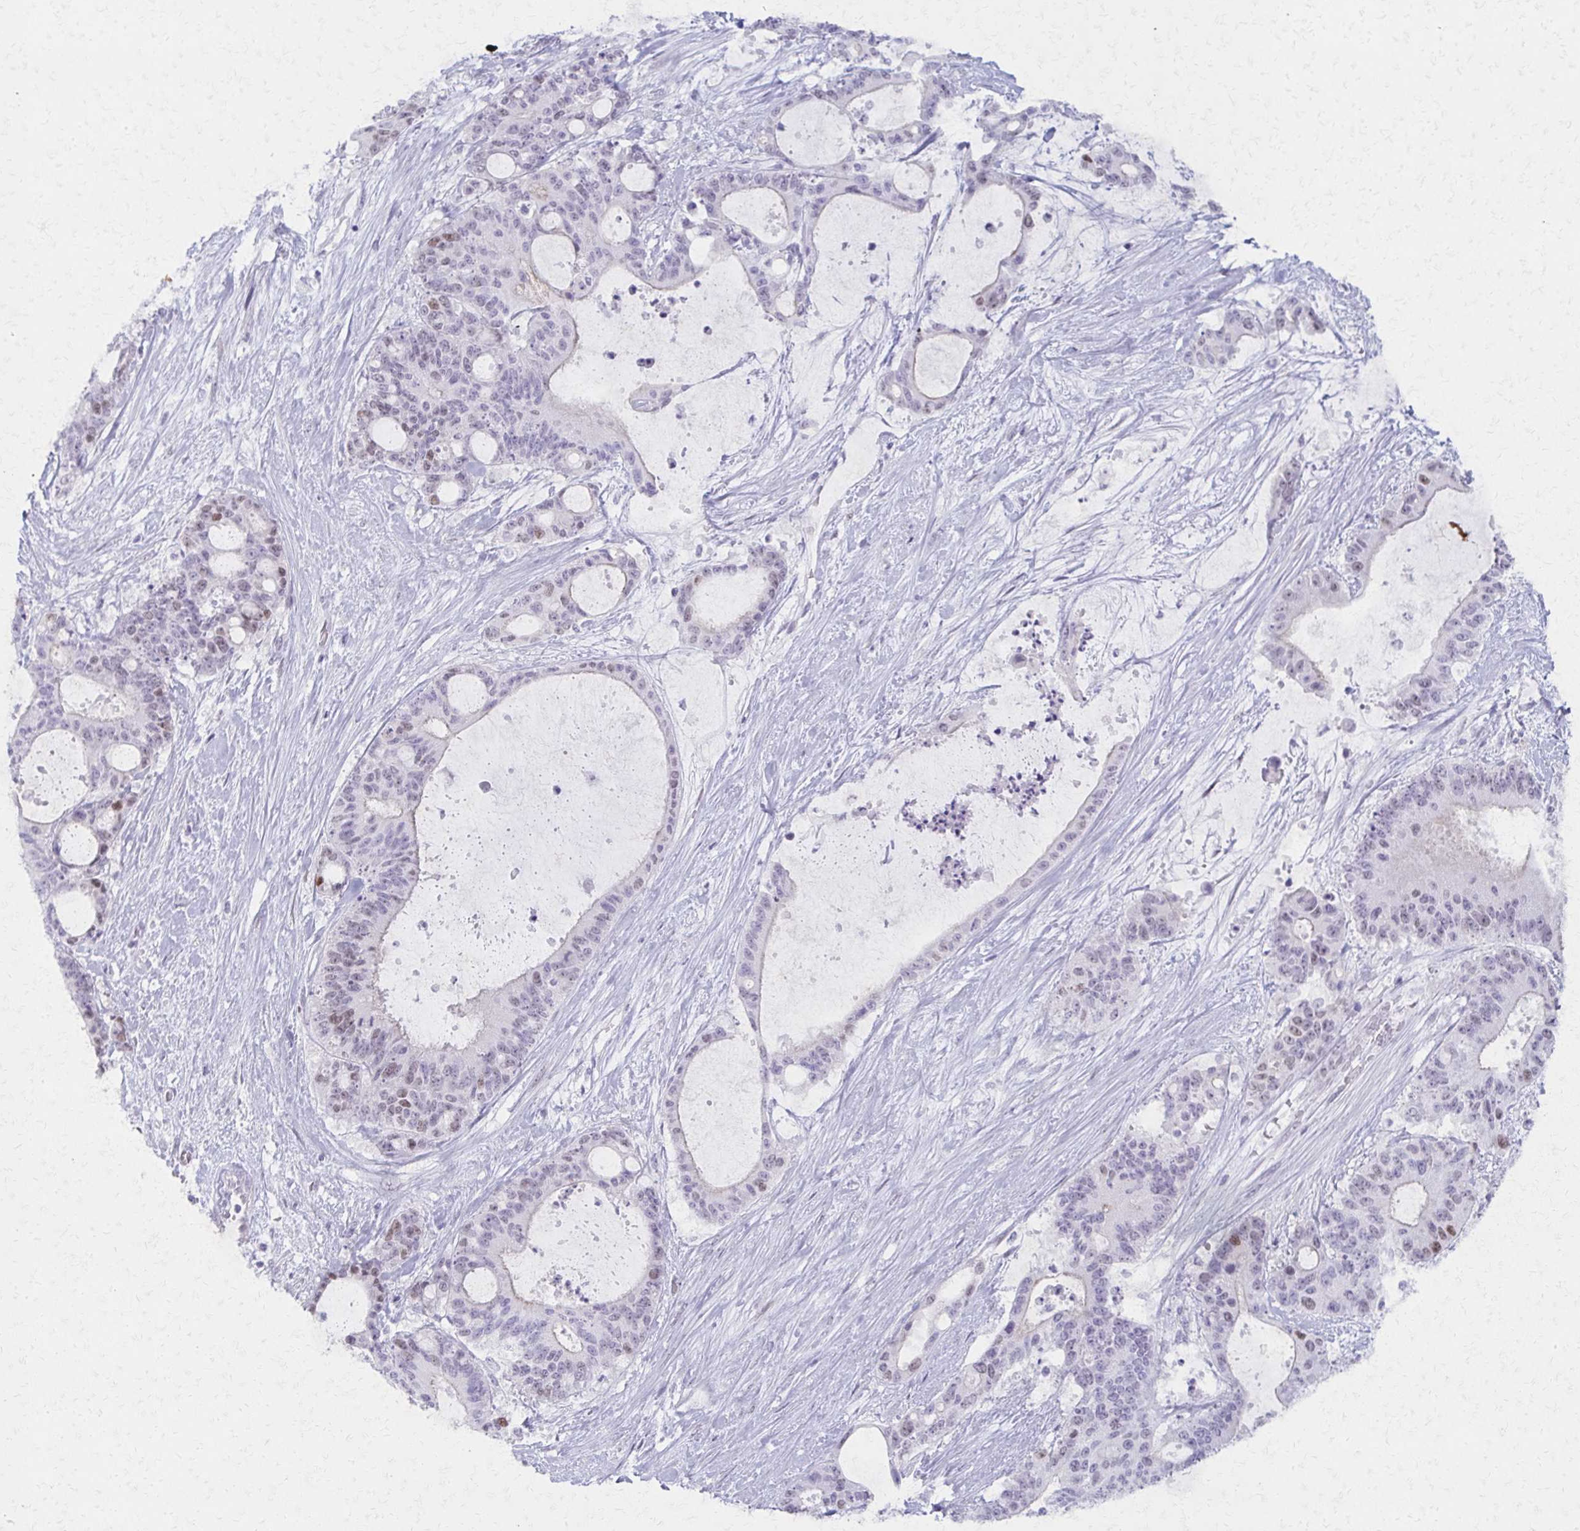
{"staining": {"intensity": "weak", "quantity": "<25%", "location": "nuclear"}, "tissue": "liver cancer", "cell_type": "Tumor cells", "image_type": "cancer", "snomed": [{"axis": "morphology", "description": "Normal tissue, NOS"}, {"axis": "morphology", "description": "Cholangiocarcinoma"}, {"axis": "topography", "description": "Liver"}, {"axis": "topography", "description": "Peripheral nerve tissue"}], "caption": "Immunohistochemical staining of cholangiocarcinoma (liver) demonstrates no significant staining in tumor cells. Nuclei are stained in blue.", "gene": "MORC4", "patient": {"sex": "female", "age": 73}}